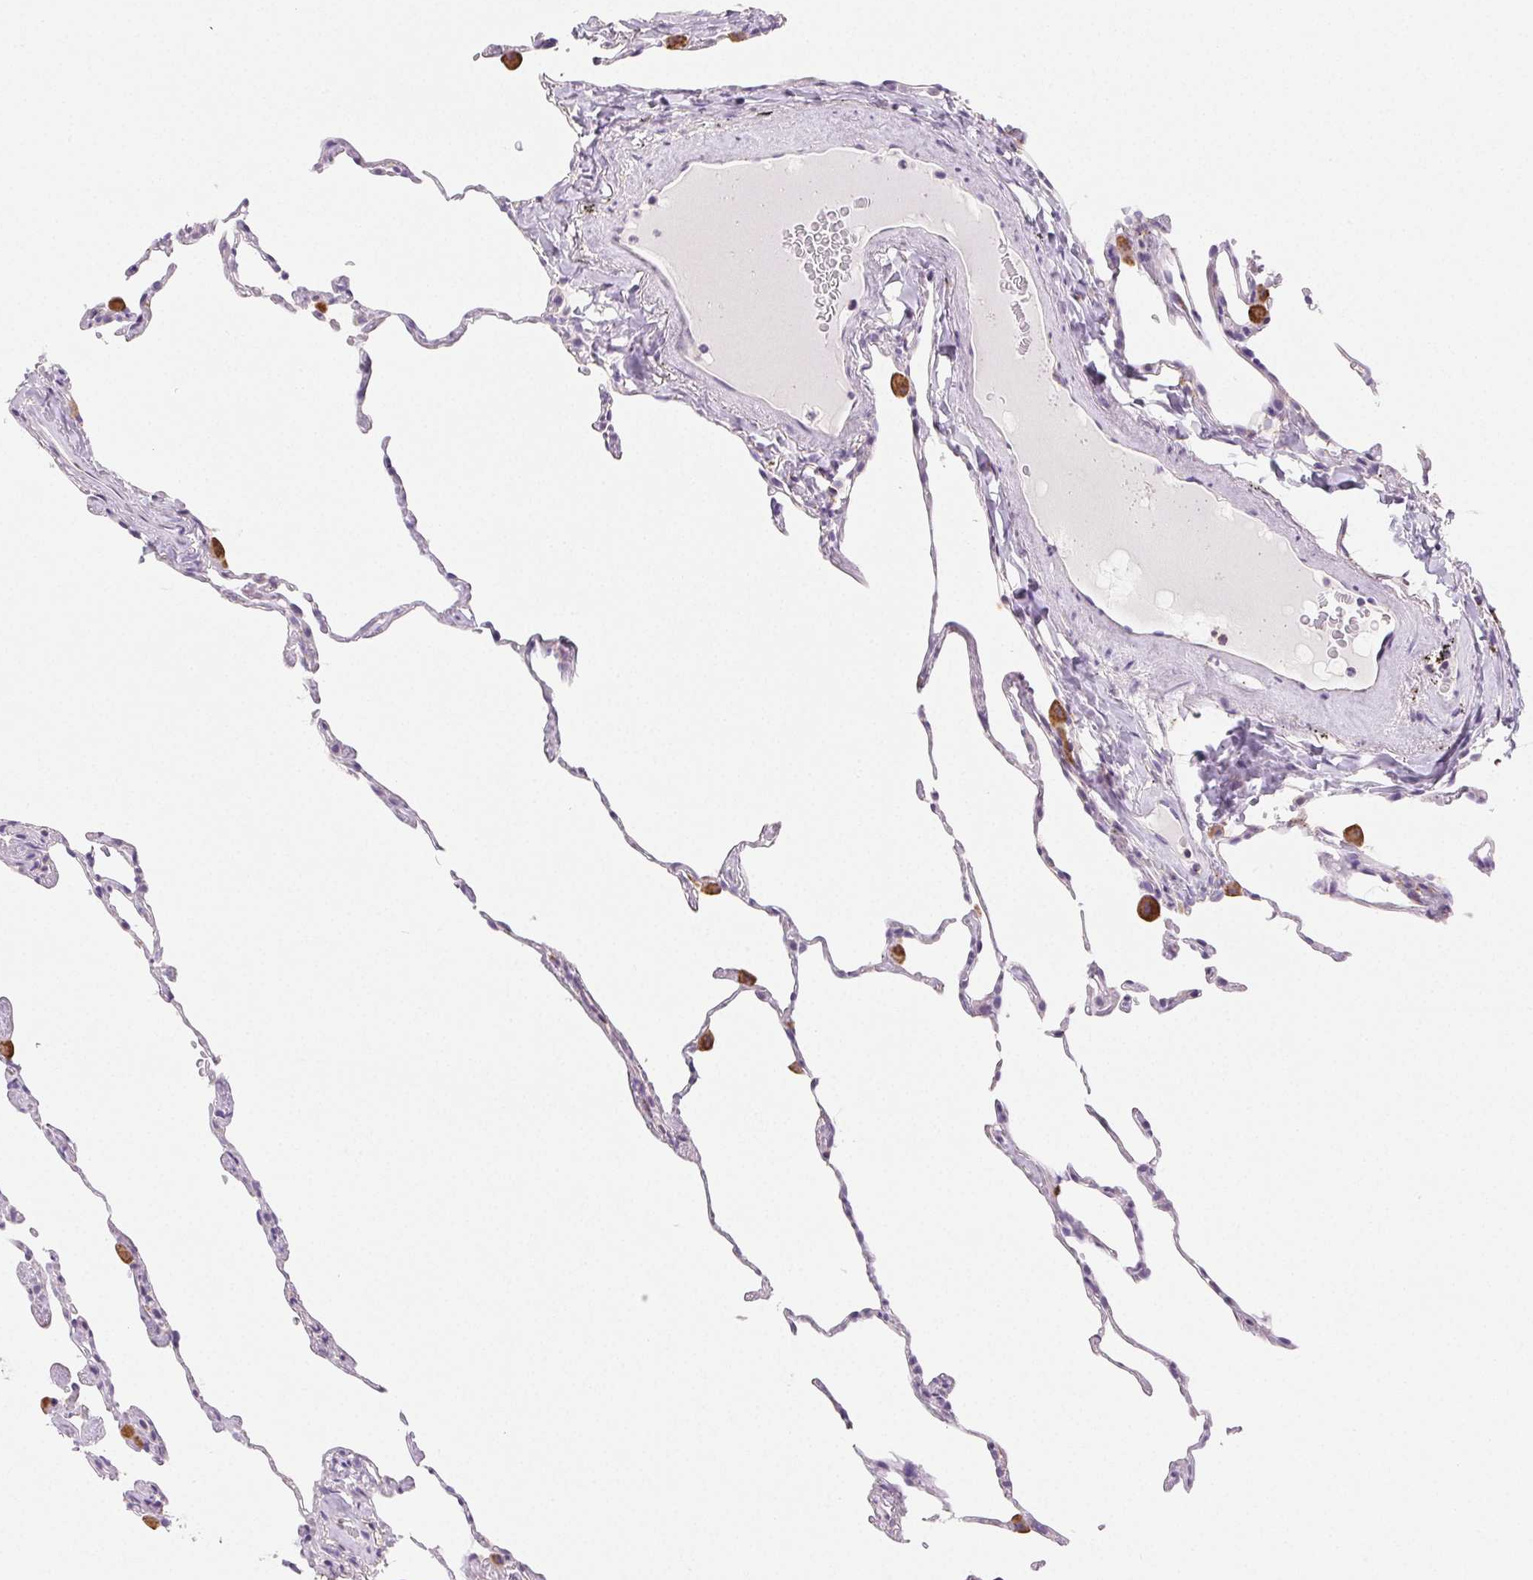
{"staining": {"intensity": "negative", "quantity": "none", "location": "none"}, "tissue": "lung", "cell_type": "Alveolar cells", "image_type": "normal", "snomed": [{"axis": "morphology", "description": "Normal tissue, NOS"}, {"axis": "topography", "description": "Lung"}], "caption": "The IHC image has no significant positivity in alveolar cells of lung. (Stains: DAB (3,3'-diaminobenzidine) IHC with hematoxylin counter stain, Microscopy: brightfield microscopy at high magnification).", "gene": "LIPA", "patient": {"sex": "female", "age": 57}}